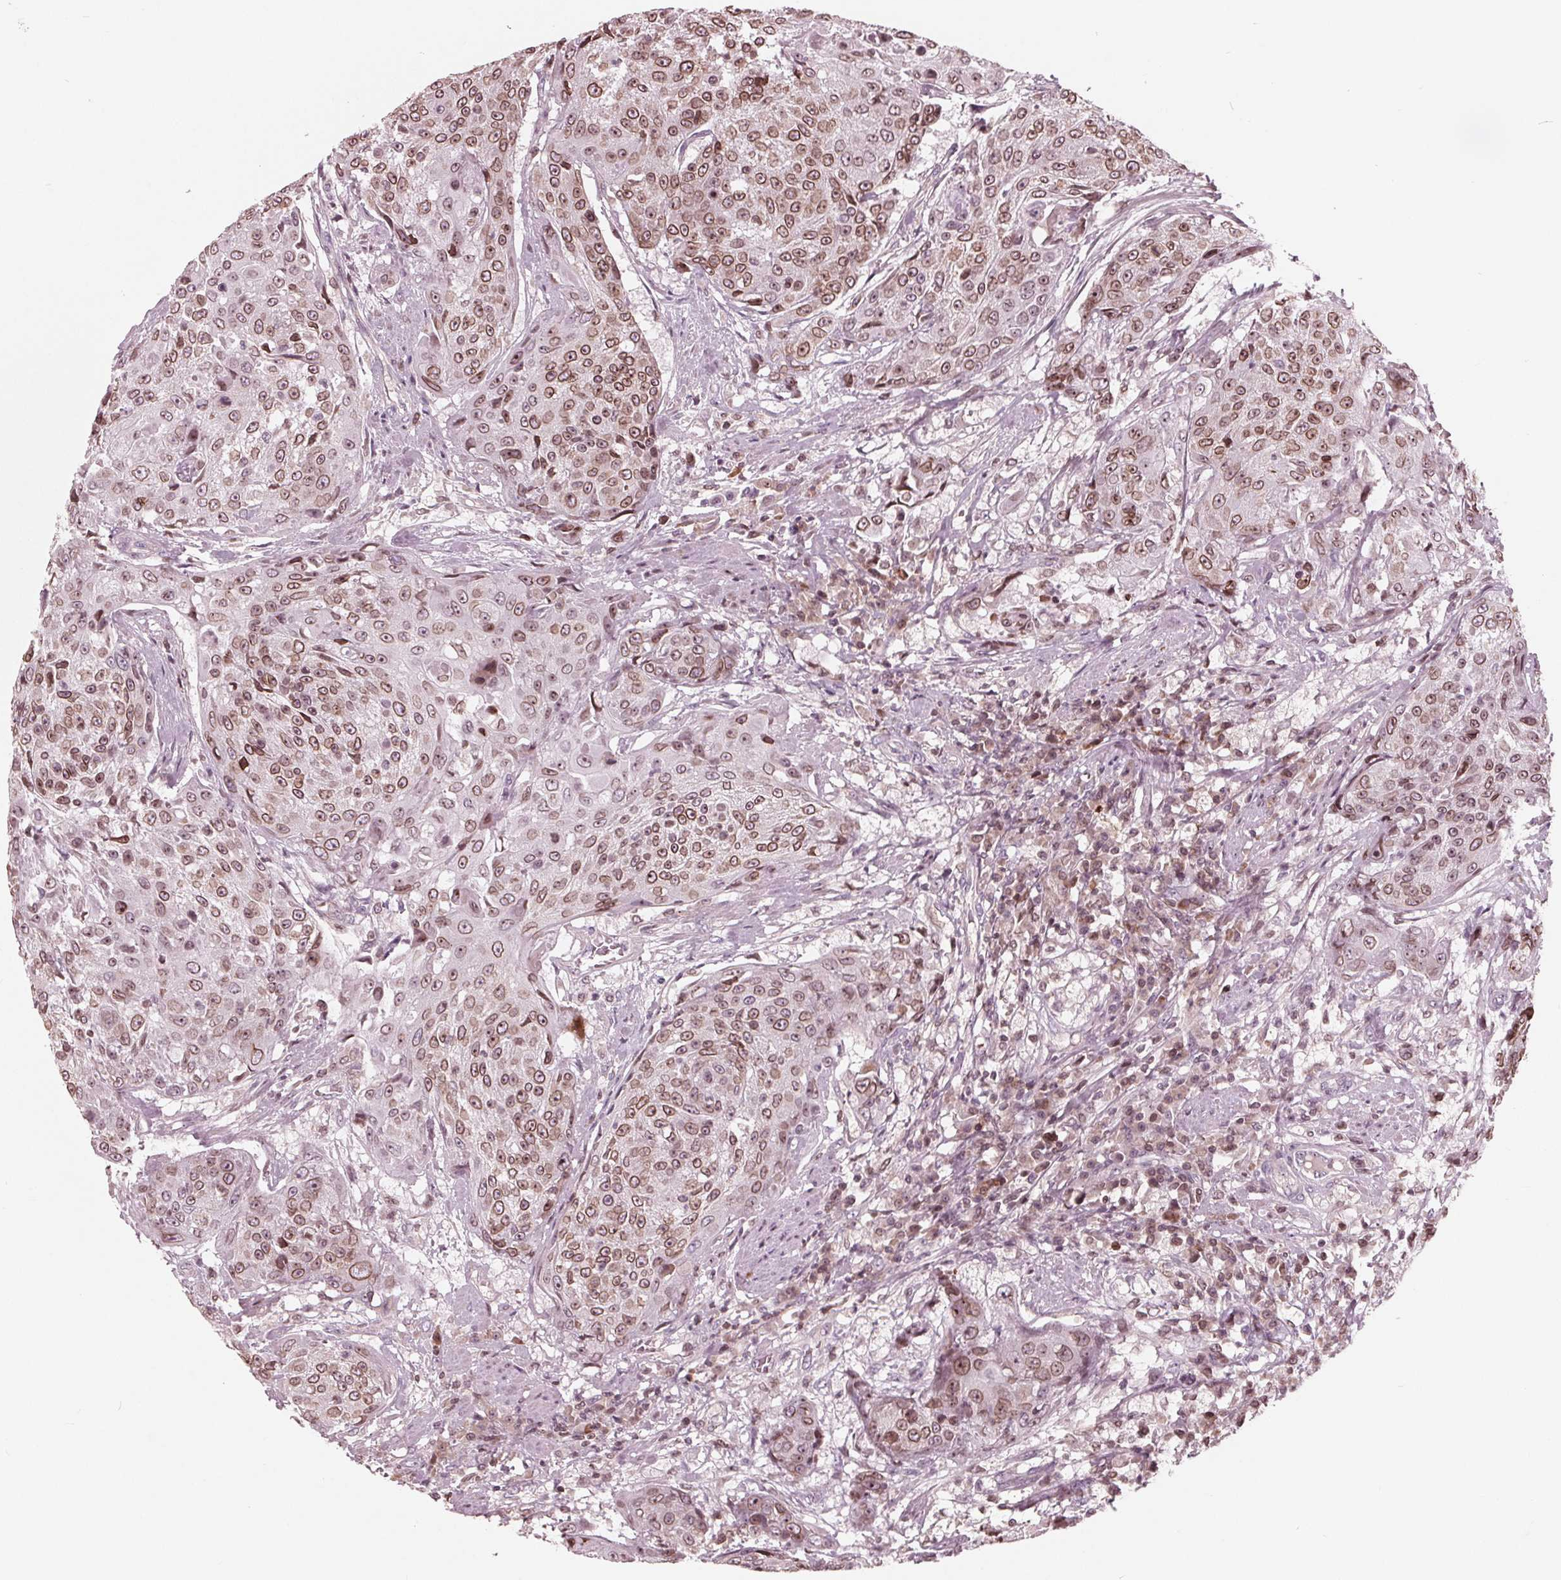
{"staining": {"intensity": "moderate", "quantity": ">75%", "location": "cytoplasmic/membranous,nuclear"}, "tissue": "urothelial cancer", "cell_type": "Tumor cells", "image_type": "cancer", "snomed": [{"axis": "morphology", "description": "Urothelial carcinoma, High grade"}, {"axis": "topography", "description": "Urinary bladder"}], "caption": "Protein analysis of high-grade urothelial carcinoma tissue demonstrates moderate cytoplasmic/membranous and nuclear positivity in approximately >75% of tumor cells.", "gene": "NUP210", "patient": {"sex": "female", "age": 63}}